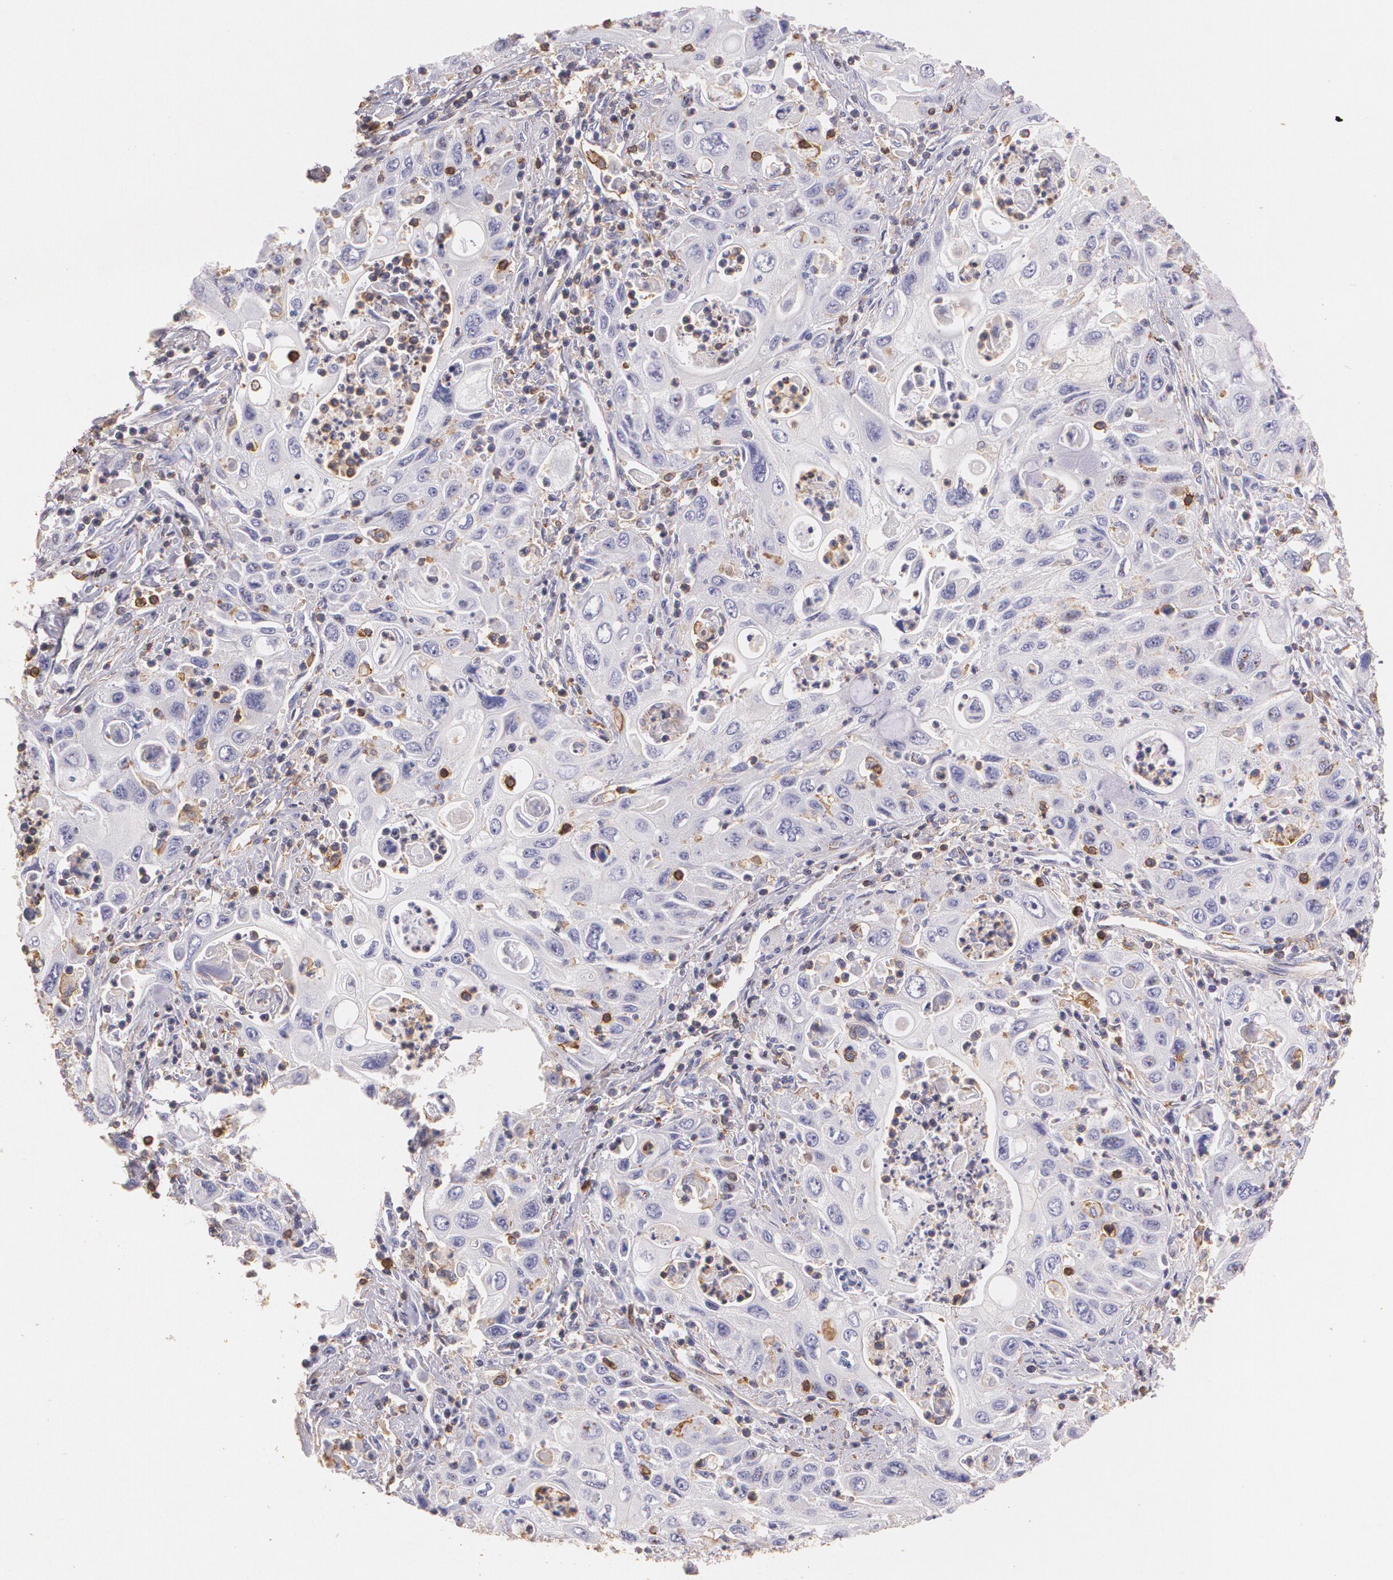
{"staining": {"intensity": "negative", "quantity": "none", "location": "none"}, "tissue": "pancreatic cancer", "cell_type": "Tumor cells", "image_type": "cancer", "snomed": [{"axis": "morphology", "description": "Adenocarcinoma, NOS"}, {"axis": "topography", "description": "Pancreas"}], "caption": "Immunohistochemistry (IHC) of pancreatic cancer shows no positivity in tumor cells.", "gene": "TGFBR1", "patient": {"sex": "male", "age": 70}}